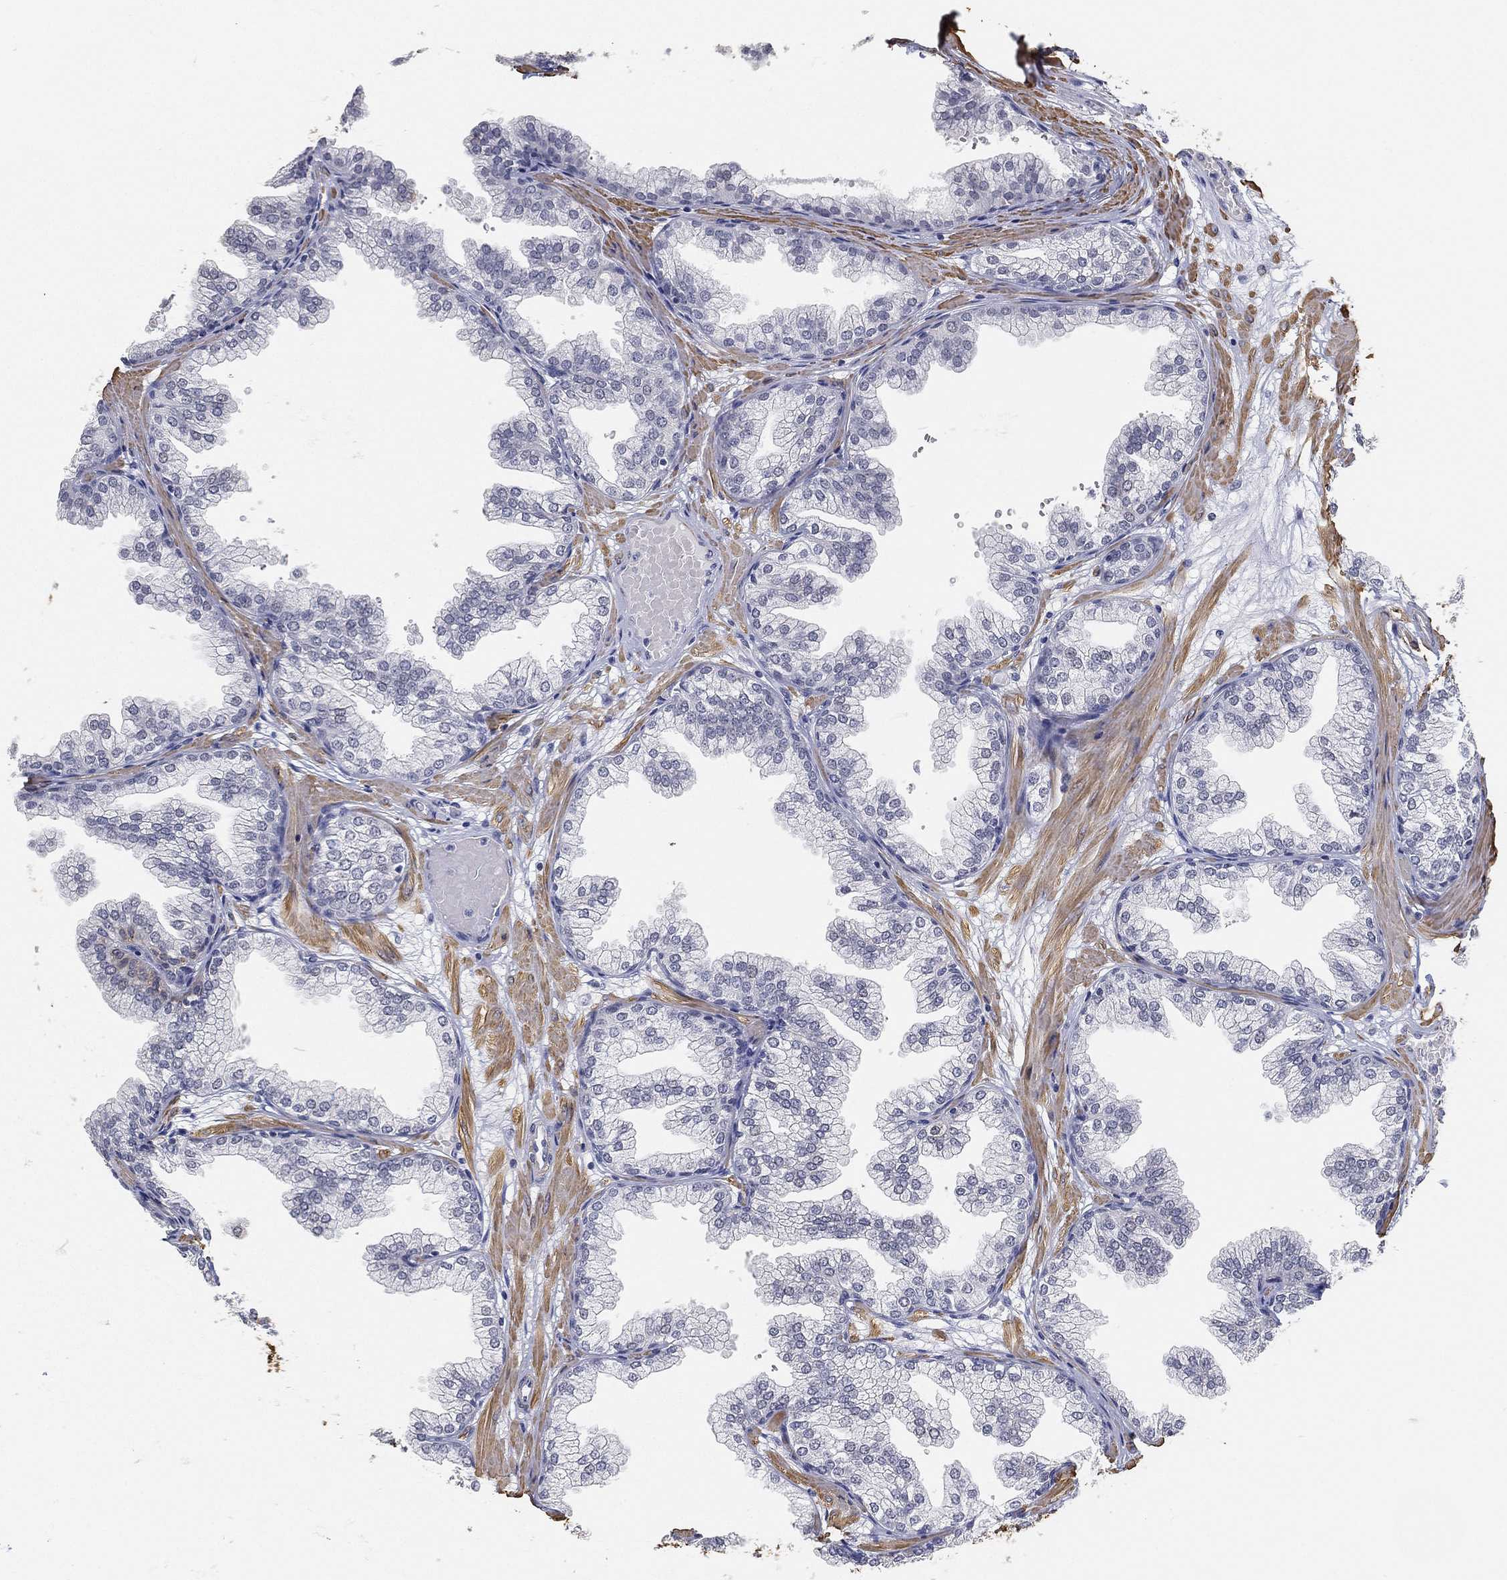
{"staining": {"intensity": "negative", "quantity": "none", "location": "none"}, "tissue": "prostate", "cell_type": "Glandular cells", "image_type": "normal", "snomed": [{"axis": "morphology", "description": "Normal tissue, NOS"}, {"axis": "topography", "description": "Prostate"}], "caption": "Unremarkable prostate was stained to show a protein in brown. There is no significant staining in glandular cells.", "gene": "GPR61", "patient": {"sex": "male", "age": 37}}